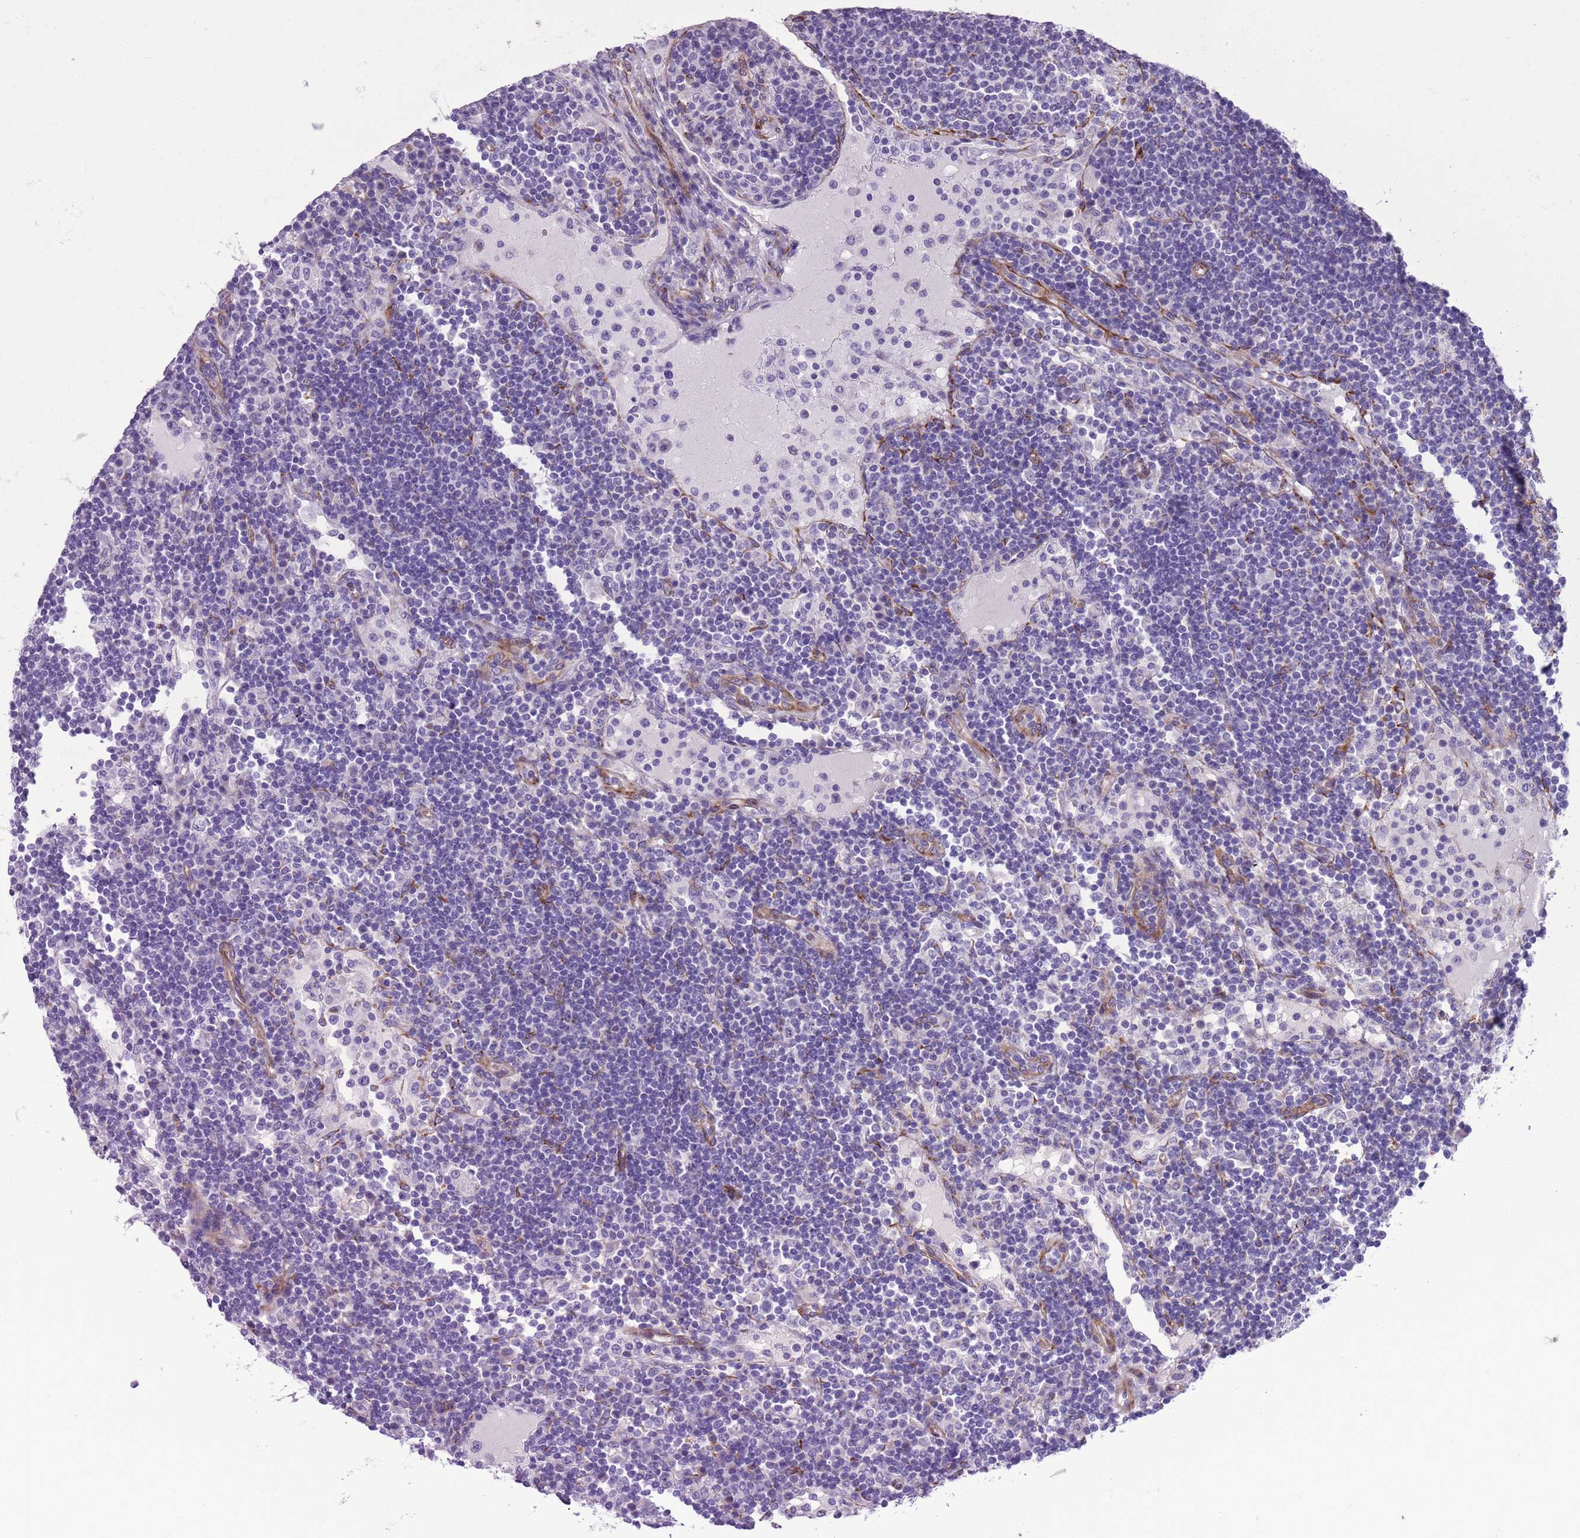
{"staining": {"intensity": "negative", "quantity": "none", "location": "none"}, "tissue": "lymph node", "cell_type": "Non-germinal center cells", "image_type": "normal", "snomed": [{"axis": "morphology", "description": "Normal tissue, NOS"}, {"axis": "topography", "description": "Lymph node"}], "caption": "Immunohistochemistry of benign human lymph node demonstrates no staining in non-germinal center cells.", "gene": "MRPL32", "patient": {"sex": "female", "age": 53}}